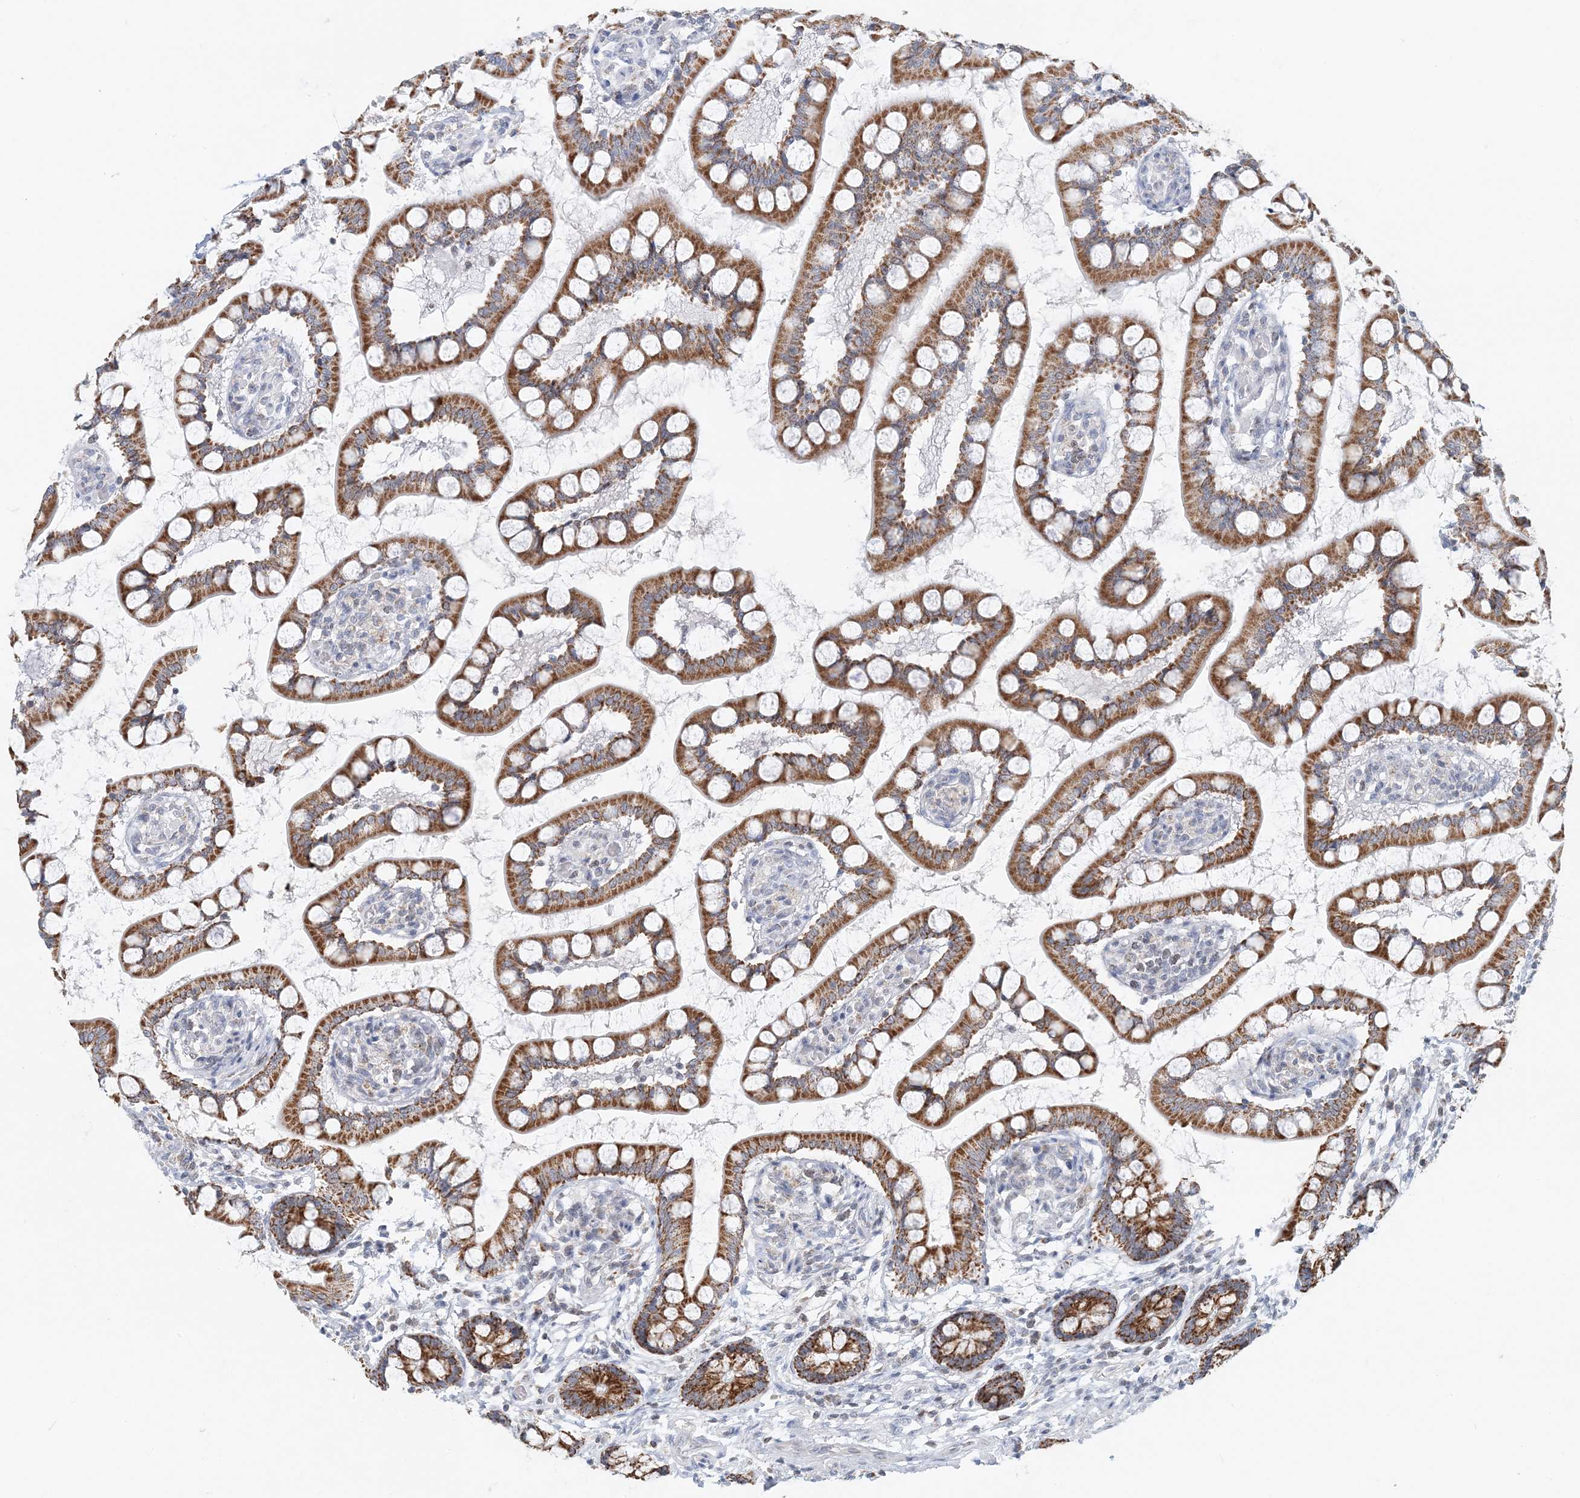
{"staining": {"intensity": "strong", "quantity": ">75%", "location": "cytoplasmic/membranous"}, "tissue": "small intestine", "cell_type": "Glandular cells", "image_type": "normal", "snomed": [{"axis": "morphology", "description": "Normal tissue, NOS"}, {"axis": "topography", "description": "Small intestine"}], "caption": "Protein expression analysis of normal human small intestine reveals strong cytoplasmic/membranous expression in about >75% of glandular cells. (Brightfield microscopy of DAB IHC at high magnification).", "gene": "BDH1", "patient": {"sex": "male", "age": 52}}